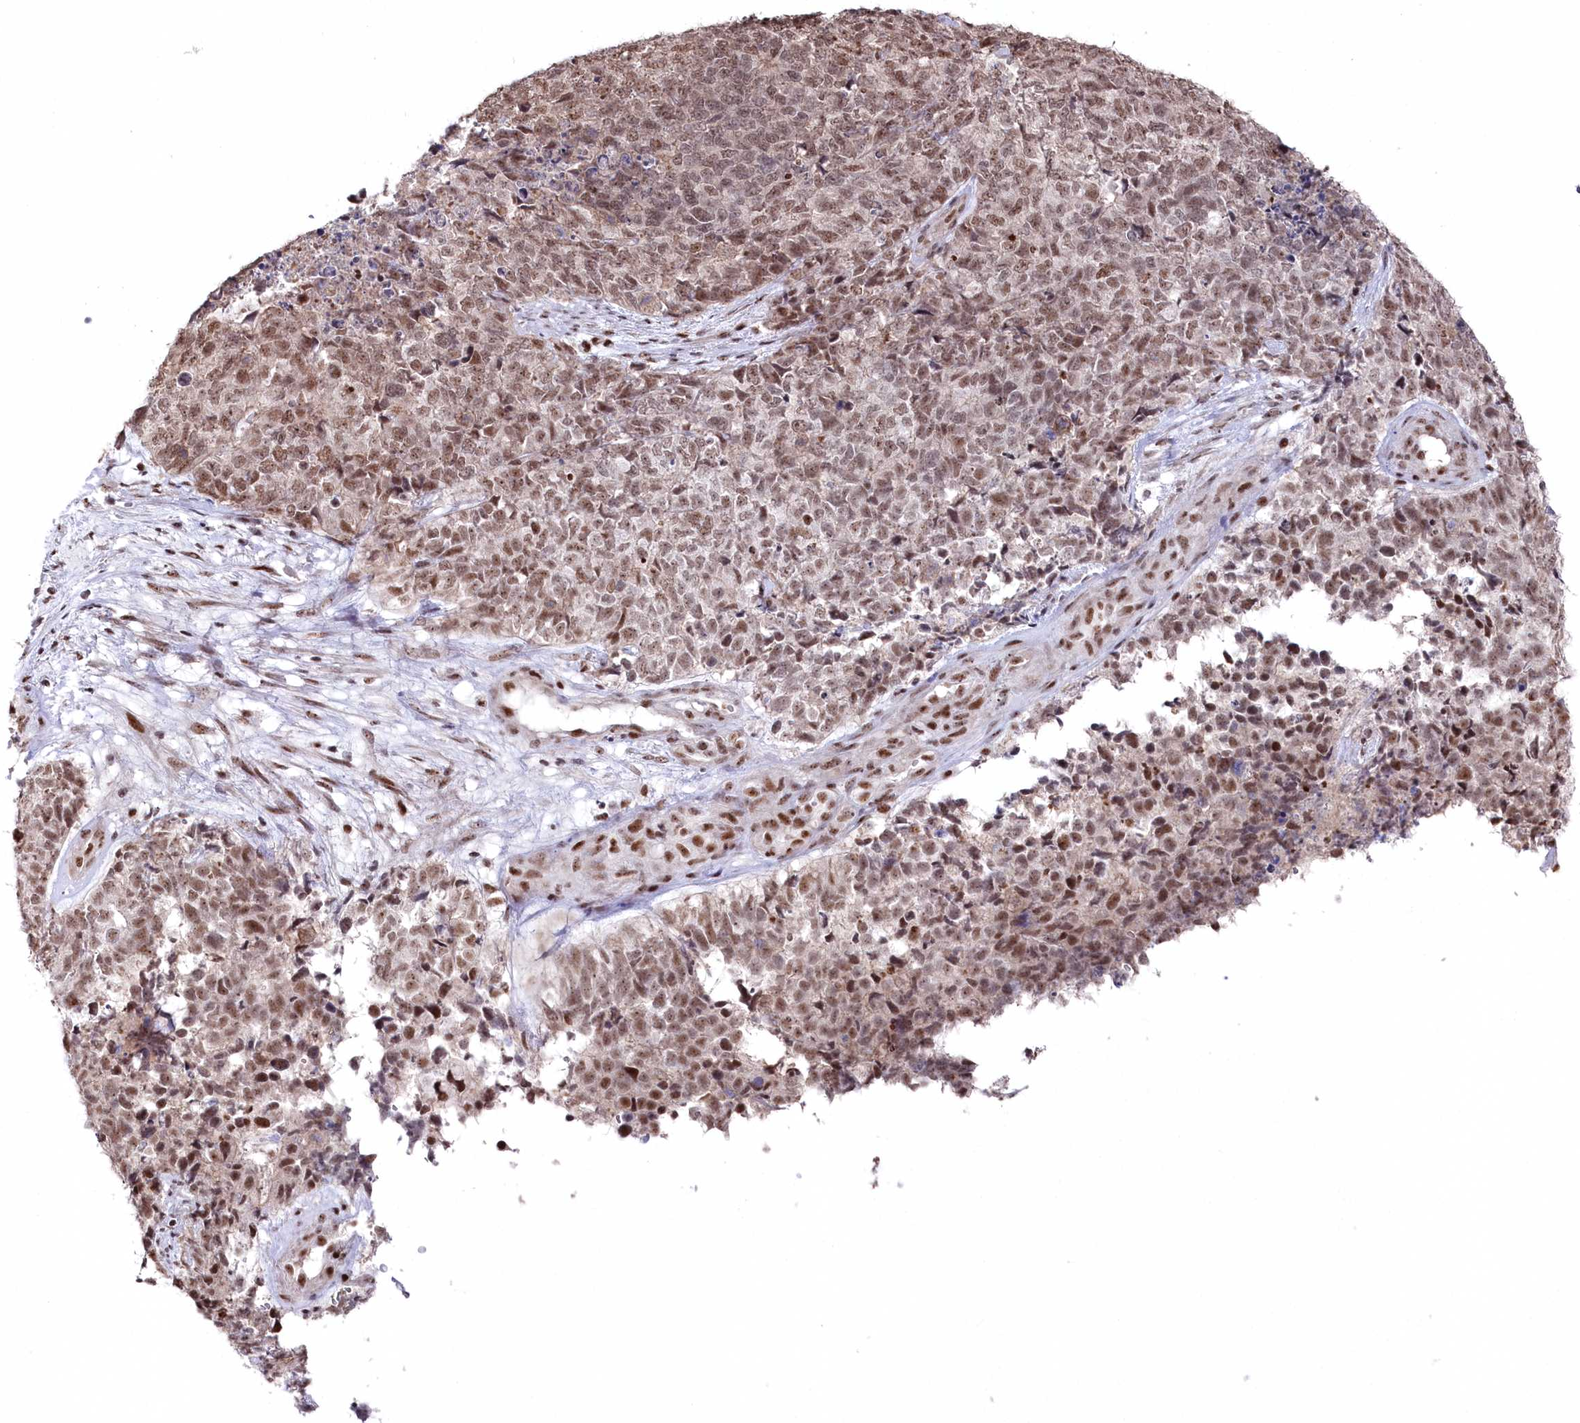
{"staining": {"intensity": "moderate", "quantity": ">75%", "location": "nuclear"}, "tissue": "cervical cancer", "cell_type": "Tumor cells", "image_type": "cancer", "snomed": [{"axis": "morphology", "description": "Squamous cell carcinoma, NOS"}, {"axis": "topography", "description": "Cervix"}], "caption": "Cervical cancer (squamous cell carcinoma) tissue reveals moderate nuclear staining in about >75% of tumor cells, visualized by immunohistochemistry.", "gene": "POLR2H", "patient": {"sex": "female", "age": 63}}